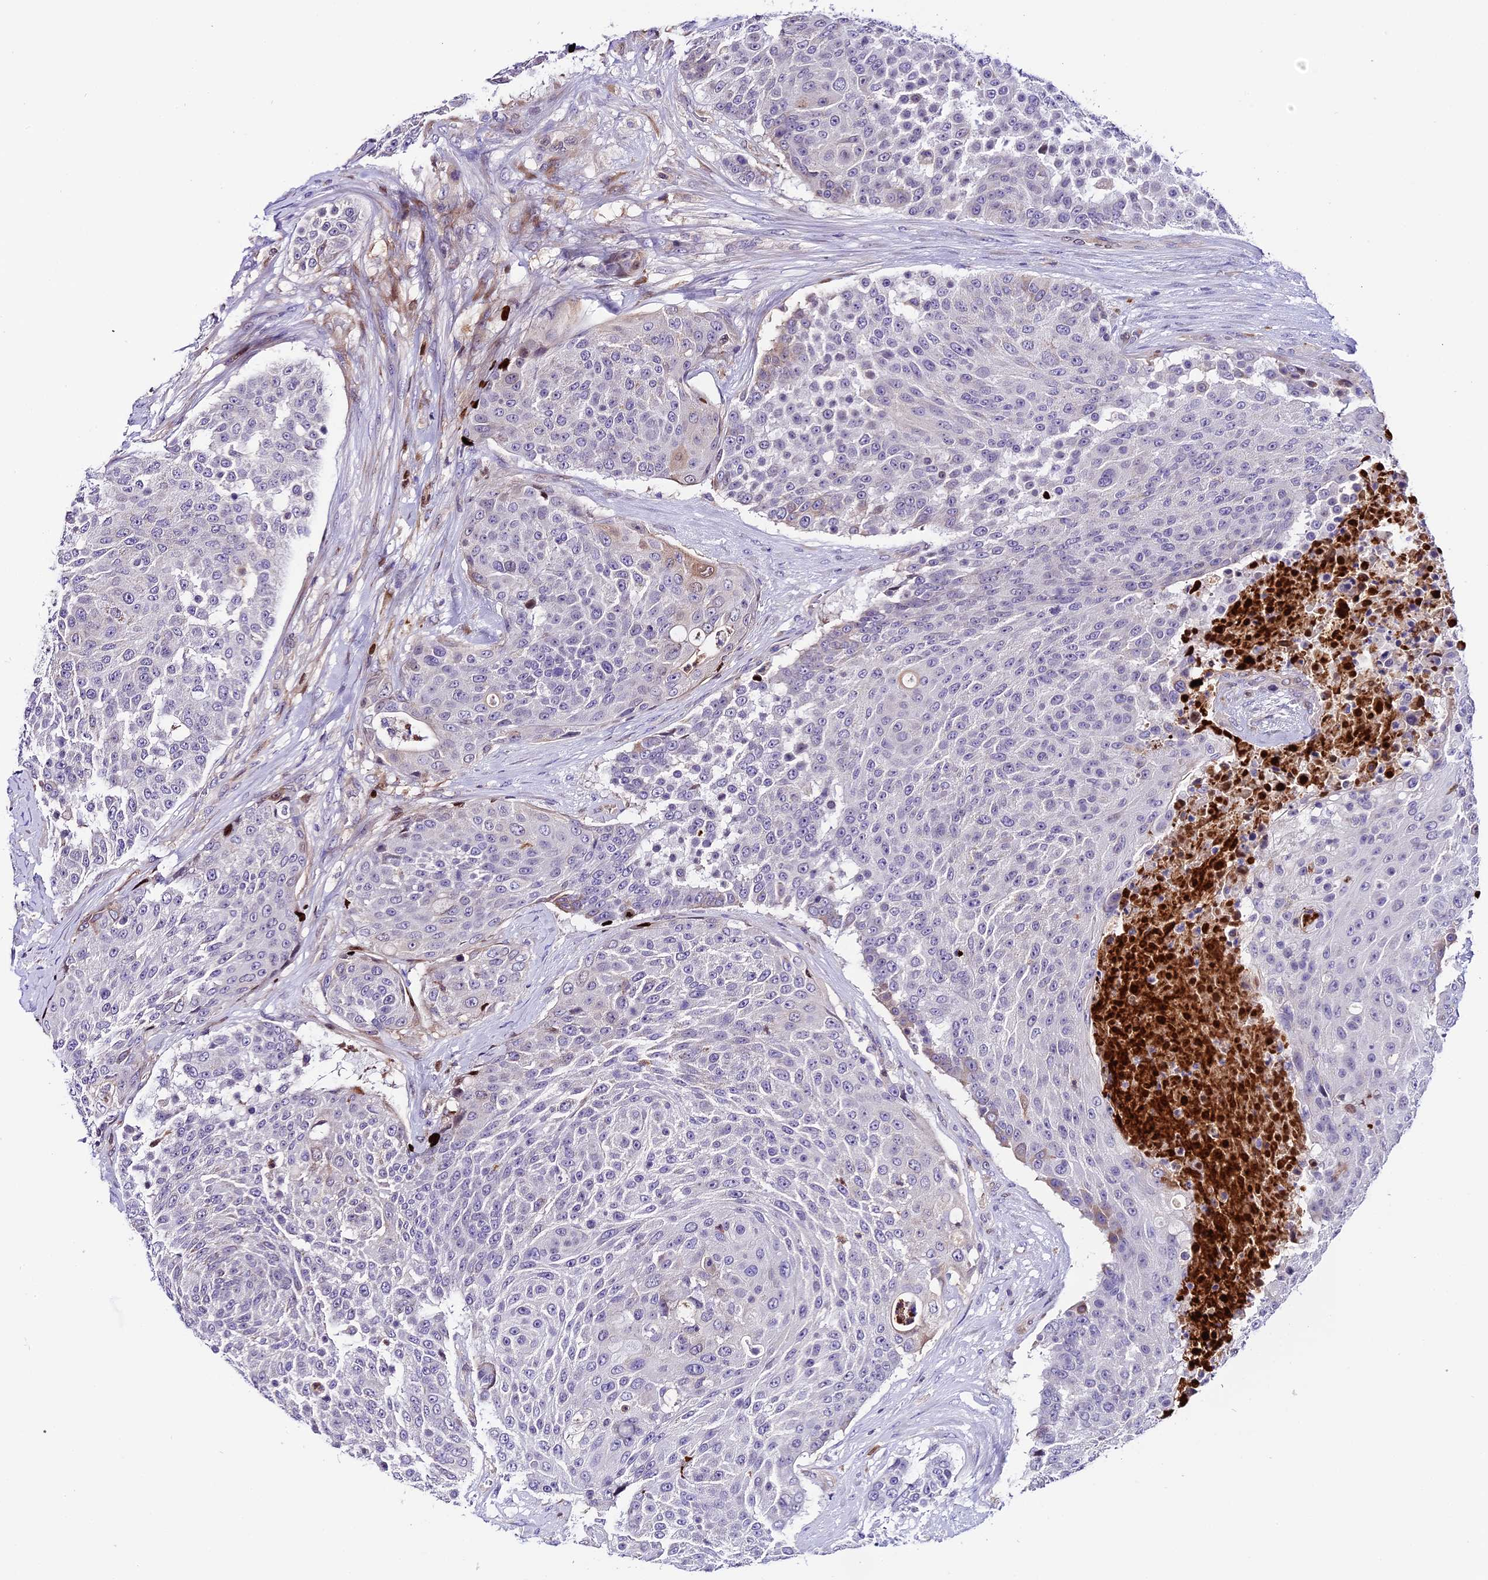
{"staining": {"intensity": "negative", "quantity": "none", "location": "none"}, "tissue": "urothelial cancer", "cell_type": "Tumor cells", "image_type": "cancer", "snomed": [{"axis": "morphology", "description": "Urothelial carcinoma, High grade"}, {"axis": "topography", "description": "Urinary bladder"}], "caption": "High magnification brightfield microscopy of urothelial carcinoma (high-grade) stained with DAB (brown) and counterstained with hematoxylin (blue): tumor cells show no significant staining.", "gene": "MAP3K7CL", "patient": {"sex": "female", "age": 63}}